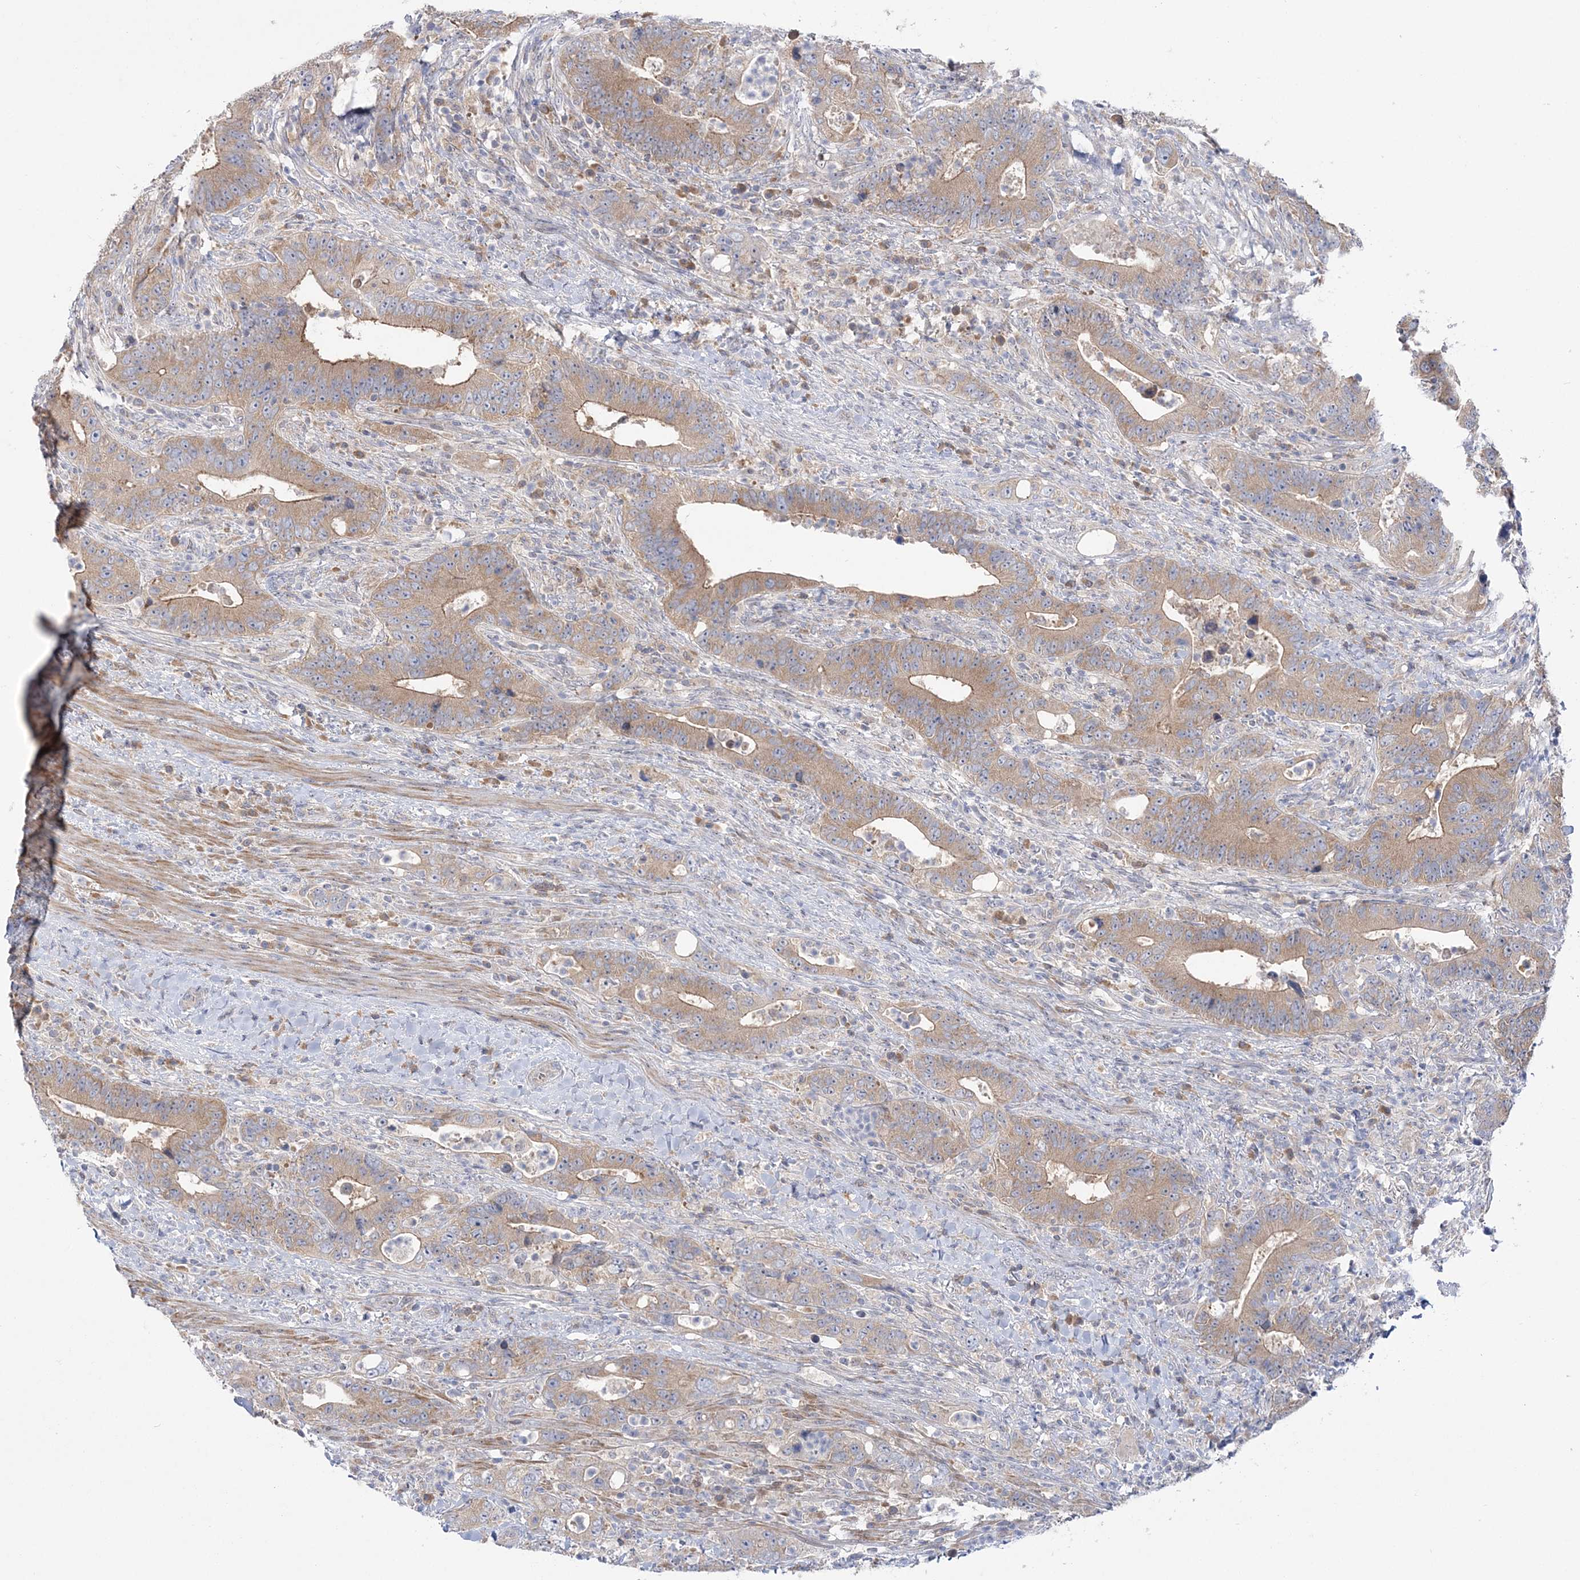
{"staining": {"intensity": "moderate", "quantity": ">75%", "location": "cytoplasmic/membranous"}, "tissue": "colorectal cancer", "cell_type": "Tumor cells", "image_type": "cancer", "snomed": [{"axis": "morphology", "description": "Adenocarcinoma, NOS"}, {"axis": "topography", "description": "Colon"}], "caption": "Immunohistochemistry of colorectal cancer exhibits medium levels of moderate cytoplasmic/membranous positivity in approximately >75% of tumor cells. Using DAB (3,3'-diaminobenzidine) (brown) and hematoxylin (blue) stains, captured at high magnification using brightfield microscopy.", "gene": "MMADHC", "patient": {"sex": "female", "age": 75}}